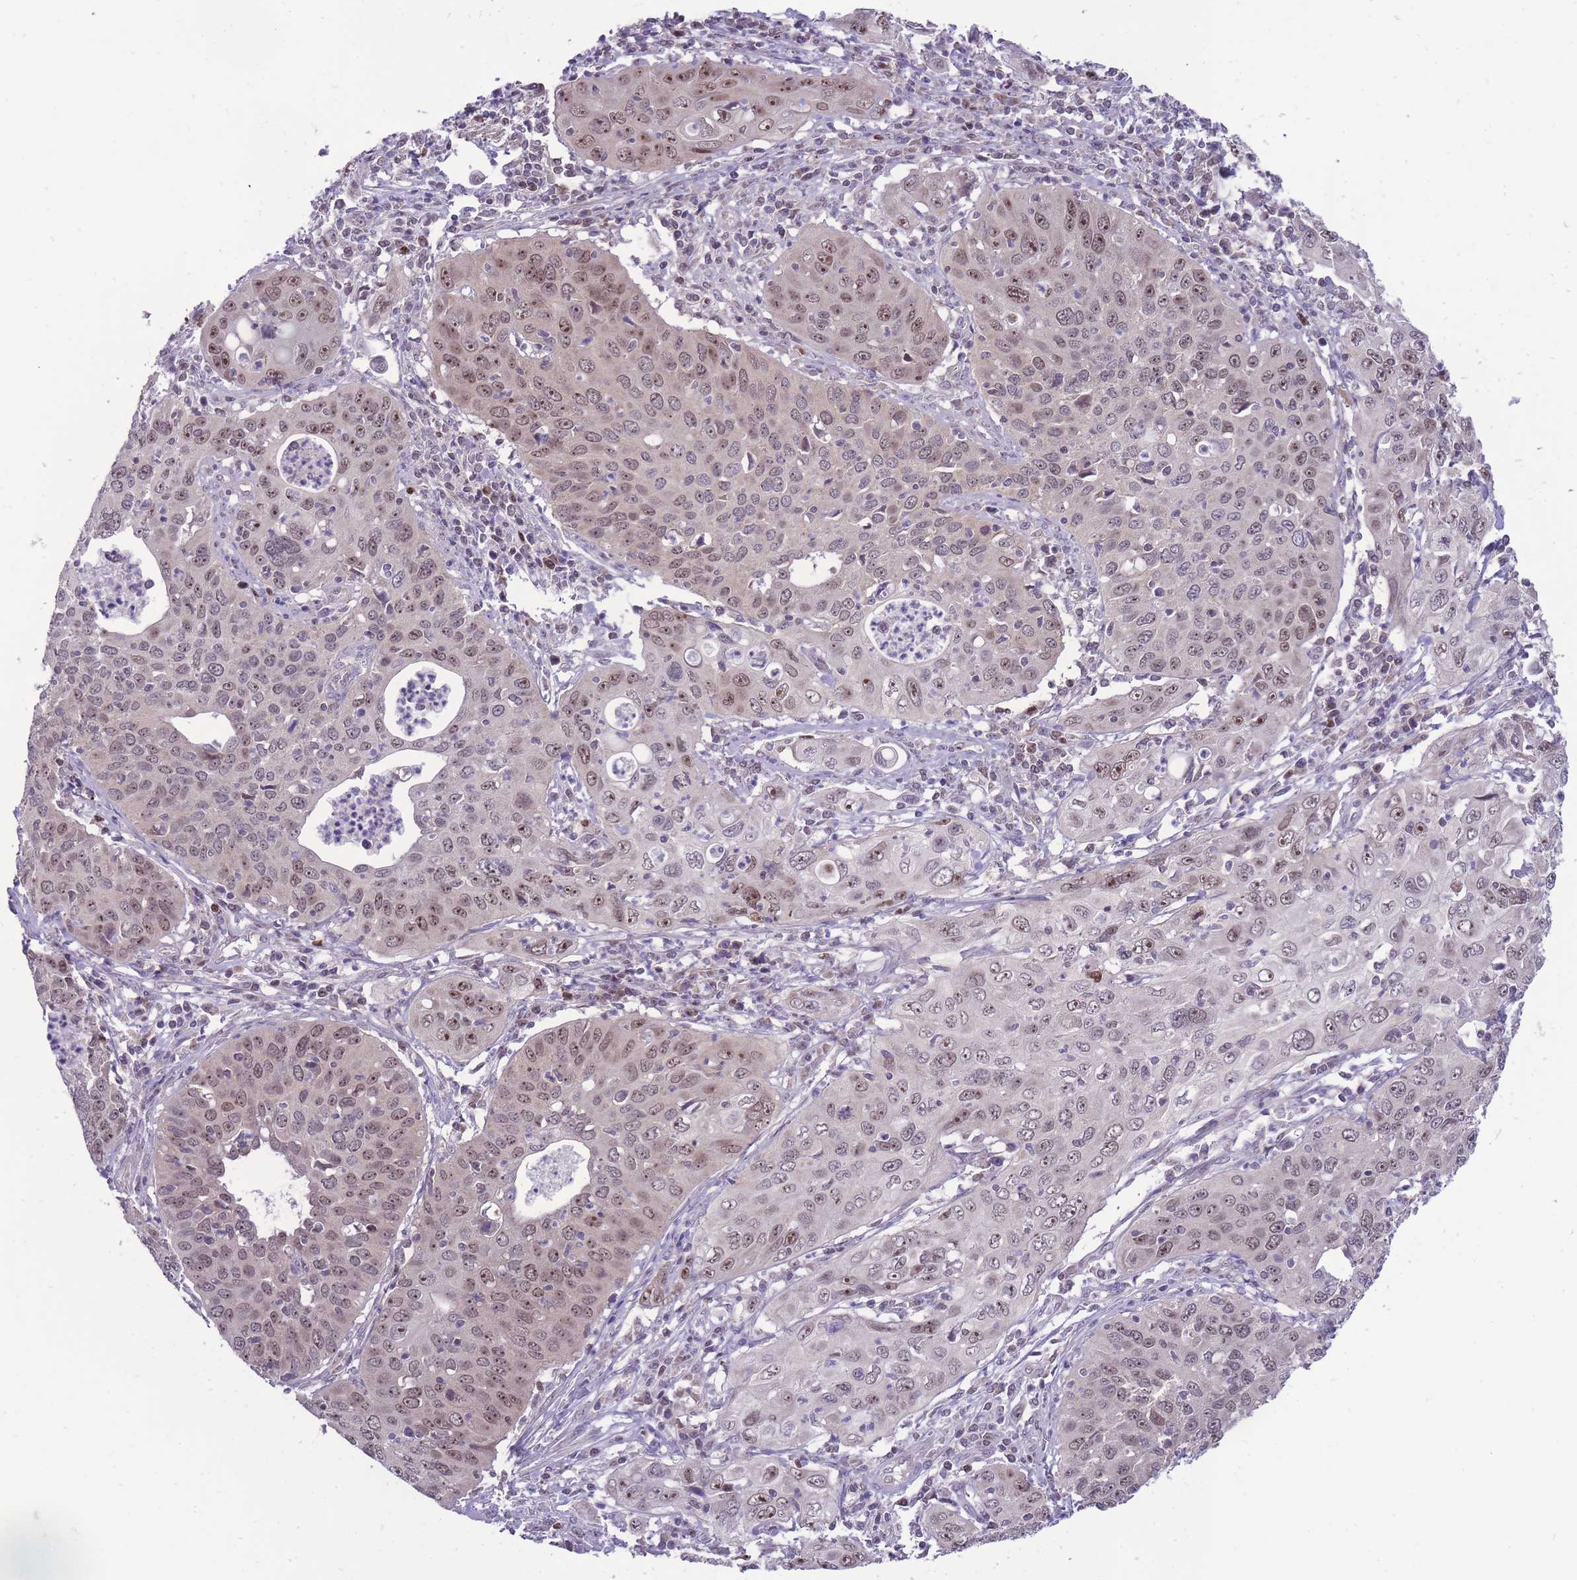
{"staining": {"intensity": "moderate", "quantity": ">75%", "location": "nuclear"}, "tissue": "cervical cancer", "cell_type": "Tumor cells", "image_type": "cancer", "snomed": [{"axis": "morphology", "description": "Squamous cell carcinoma, NOS"}, {"axis": "topography", "description": "Cervix"}], "caption": "Immunohistochemistry of human cervical cancer (squamous cell carcinoma) demonstrates medium levels of moderate nuclear expression in approximately >75% of tumor cells.", "gene": "MCIDAS", "patient": {"sex": "female", "age": 36}}